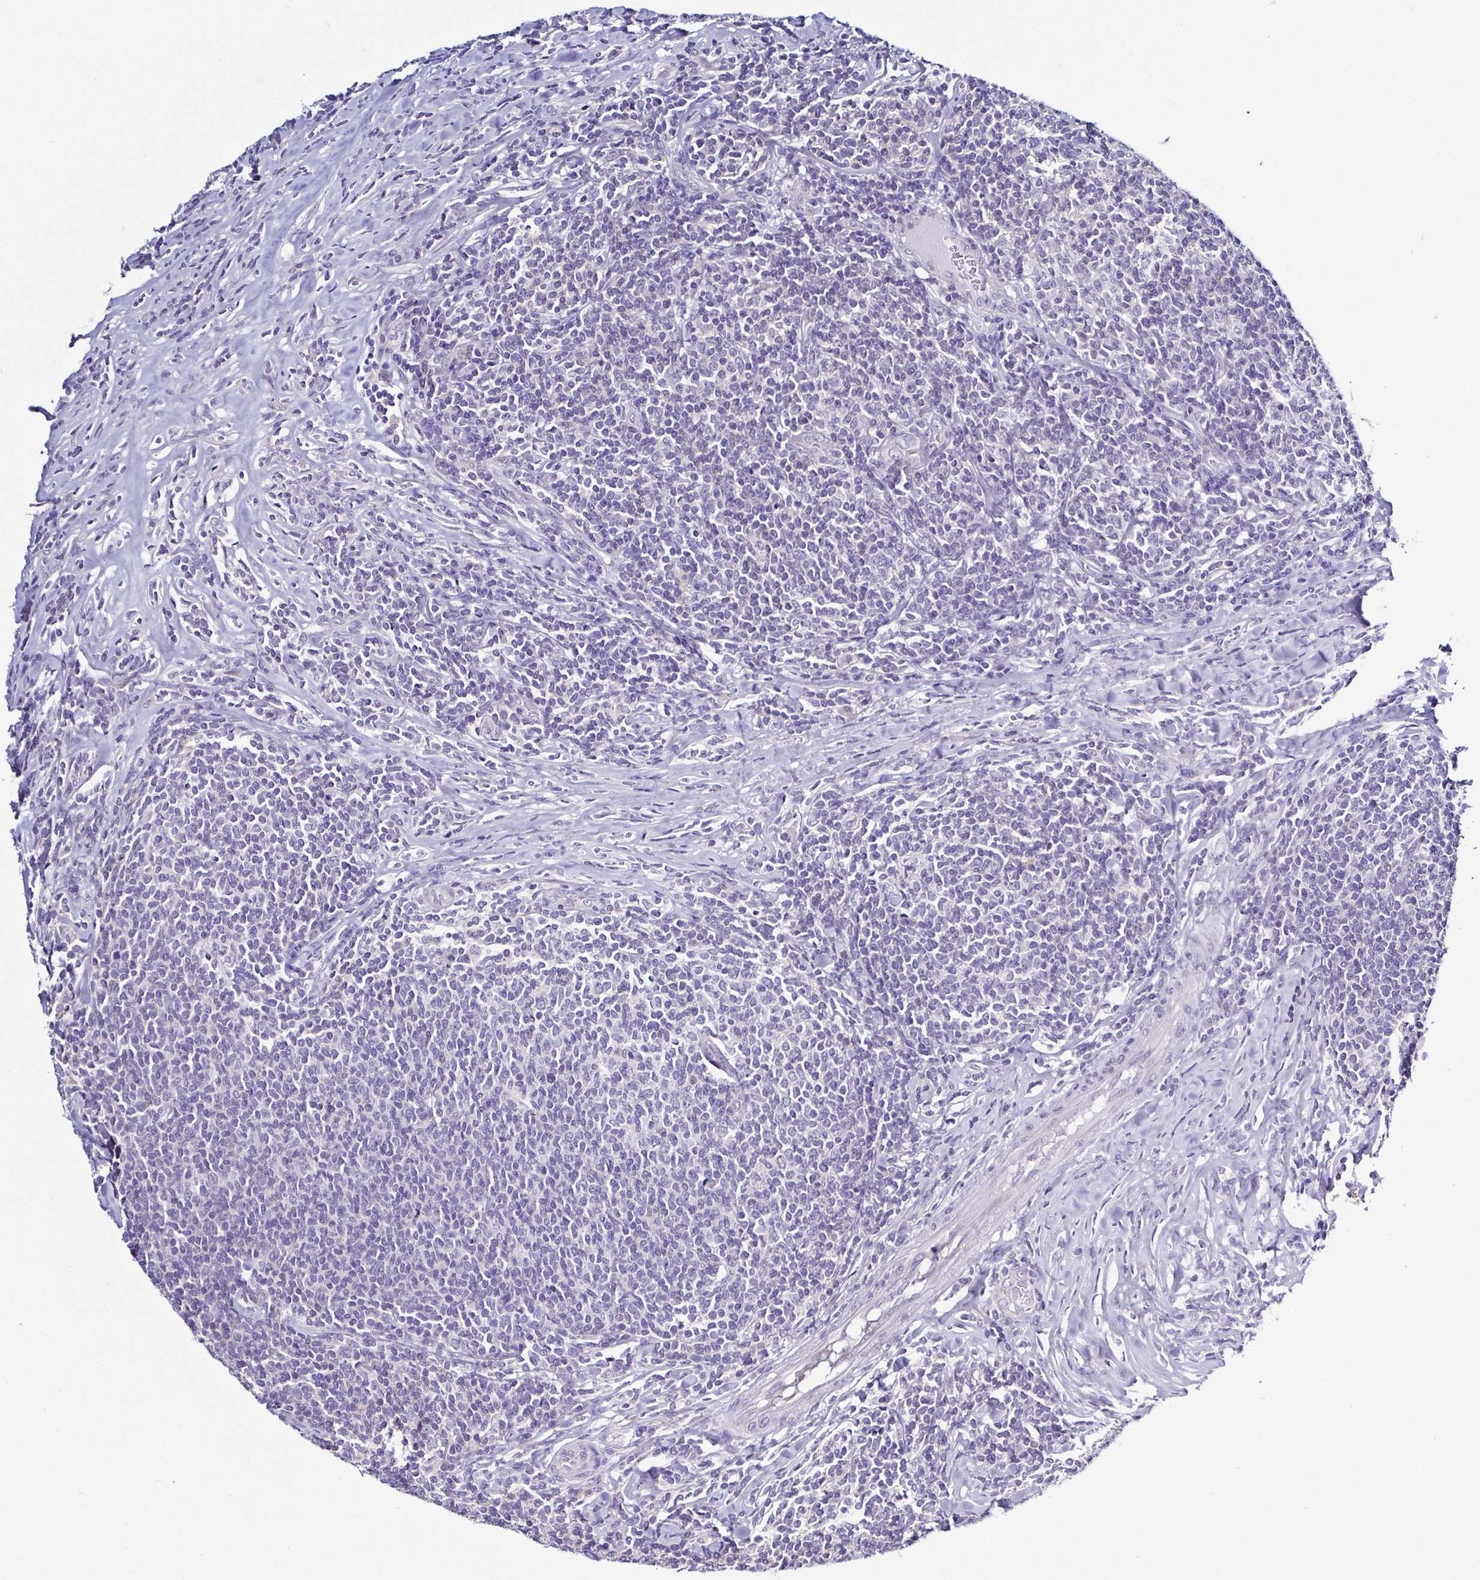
{"staining": {"intensity": "negative", "quantity": "none", "location": "none"}, "tissue": "lymphoma", "cell_type": "Tumor cells", "image_type": "cancer", "snomed": [{"axis": "morphology", "description": "Malignant lymphoma, non-Hodgkin's type, Low grade"}, {"axis": "topography", "description": "Lymph node"}], "caption": "This micrograph is of lymphoma stained with immunohistochemistry to label a protein in brown with the nuclei are counter-stained blue. There is no positivity in tumor cells. The staining is performed using DAB (3,3'-diaminobenzidine) brown chromogen with nuclei counter-stained in using hematoxylin.", "gene": "TNNT2", "patient": {"sex": "male", "age": 52}}